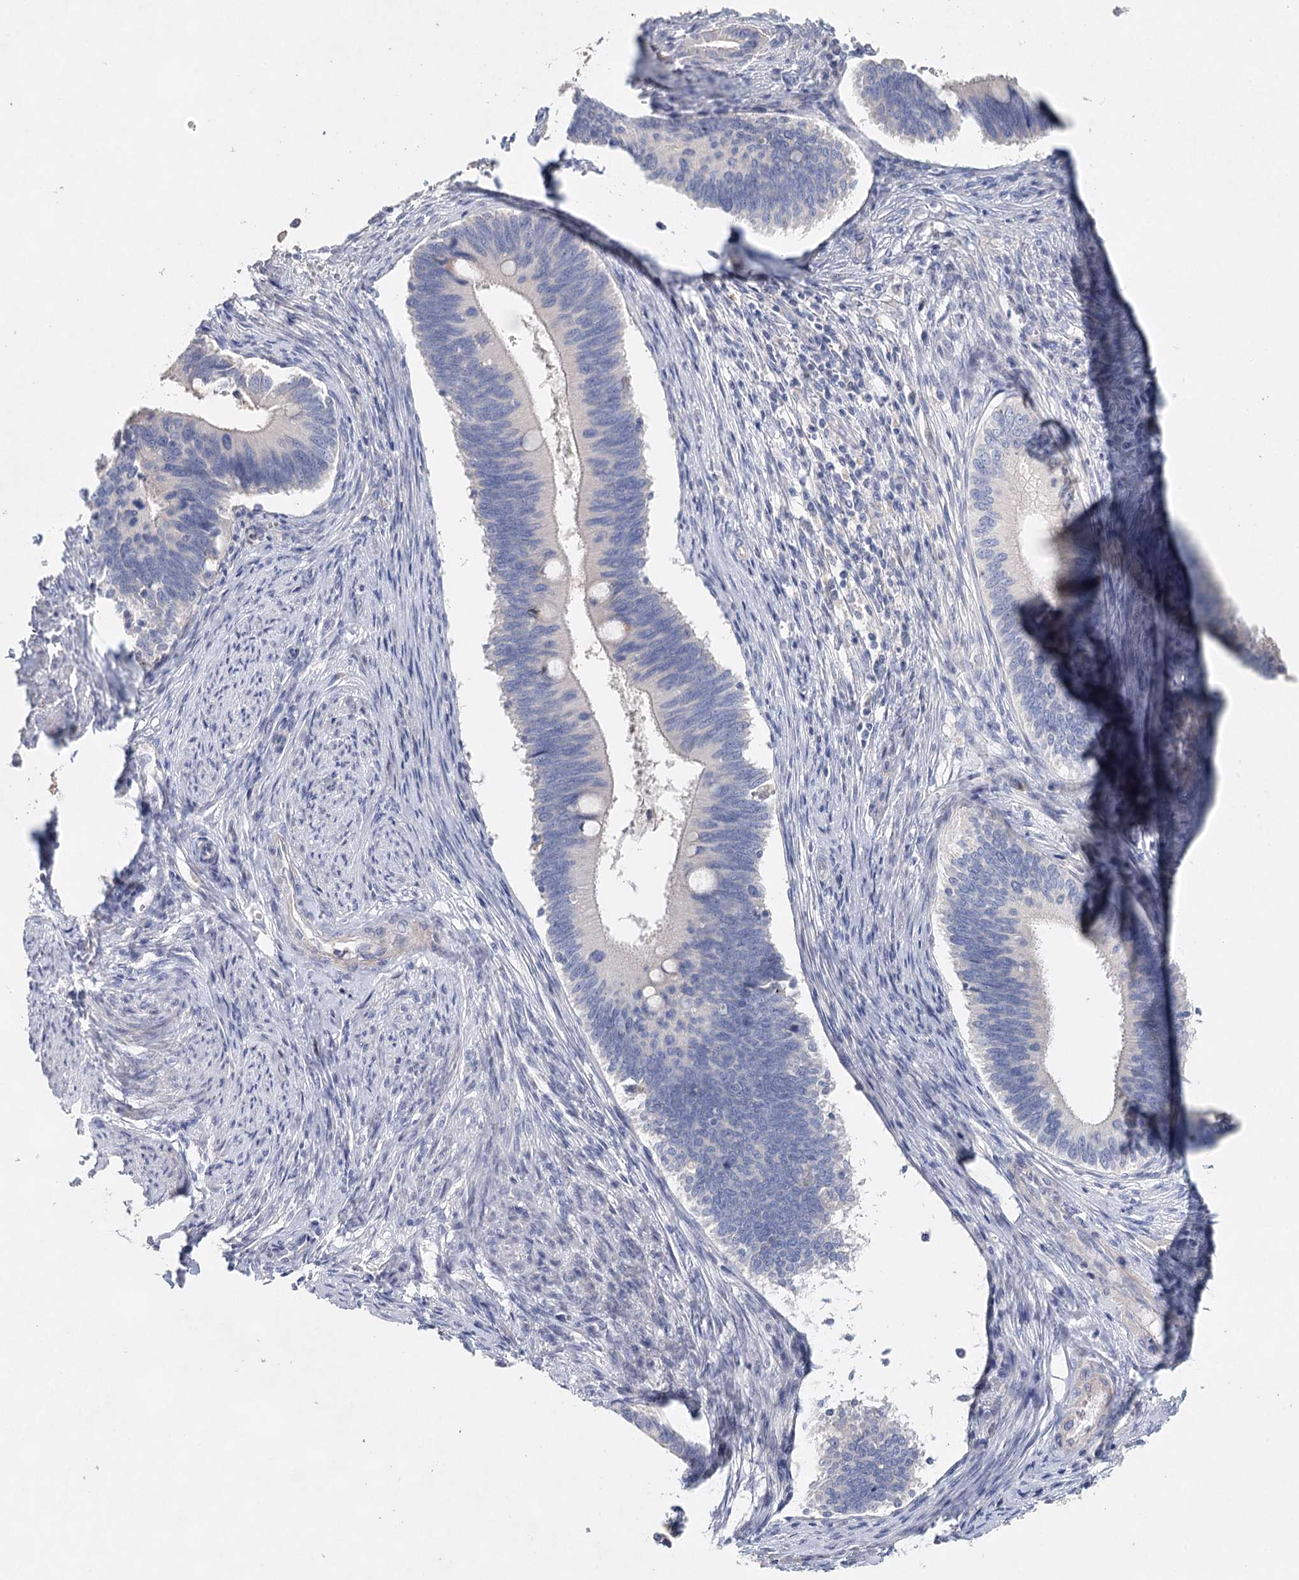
{"staining": {"intensity": "negative", "quantity": "none", "location": "none"}, "tissue": "cervical cancer", "cell_type": "Tumor cells", "image_type": "cancer", "snomed": [{"axis": "morphology", "description": "Adenocarcinoma, NOS"}, {"axis": "topography", "description": "Cervix"}], "caption": "Histopathology image shows no significant protein expression in tumor cells of cervical adenocarcinoma.", "gene": "MYL6B", "patient": {"sex": "female", "age": 42}}